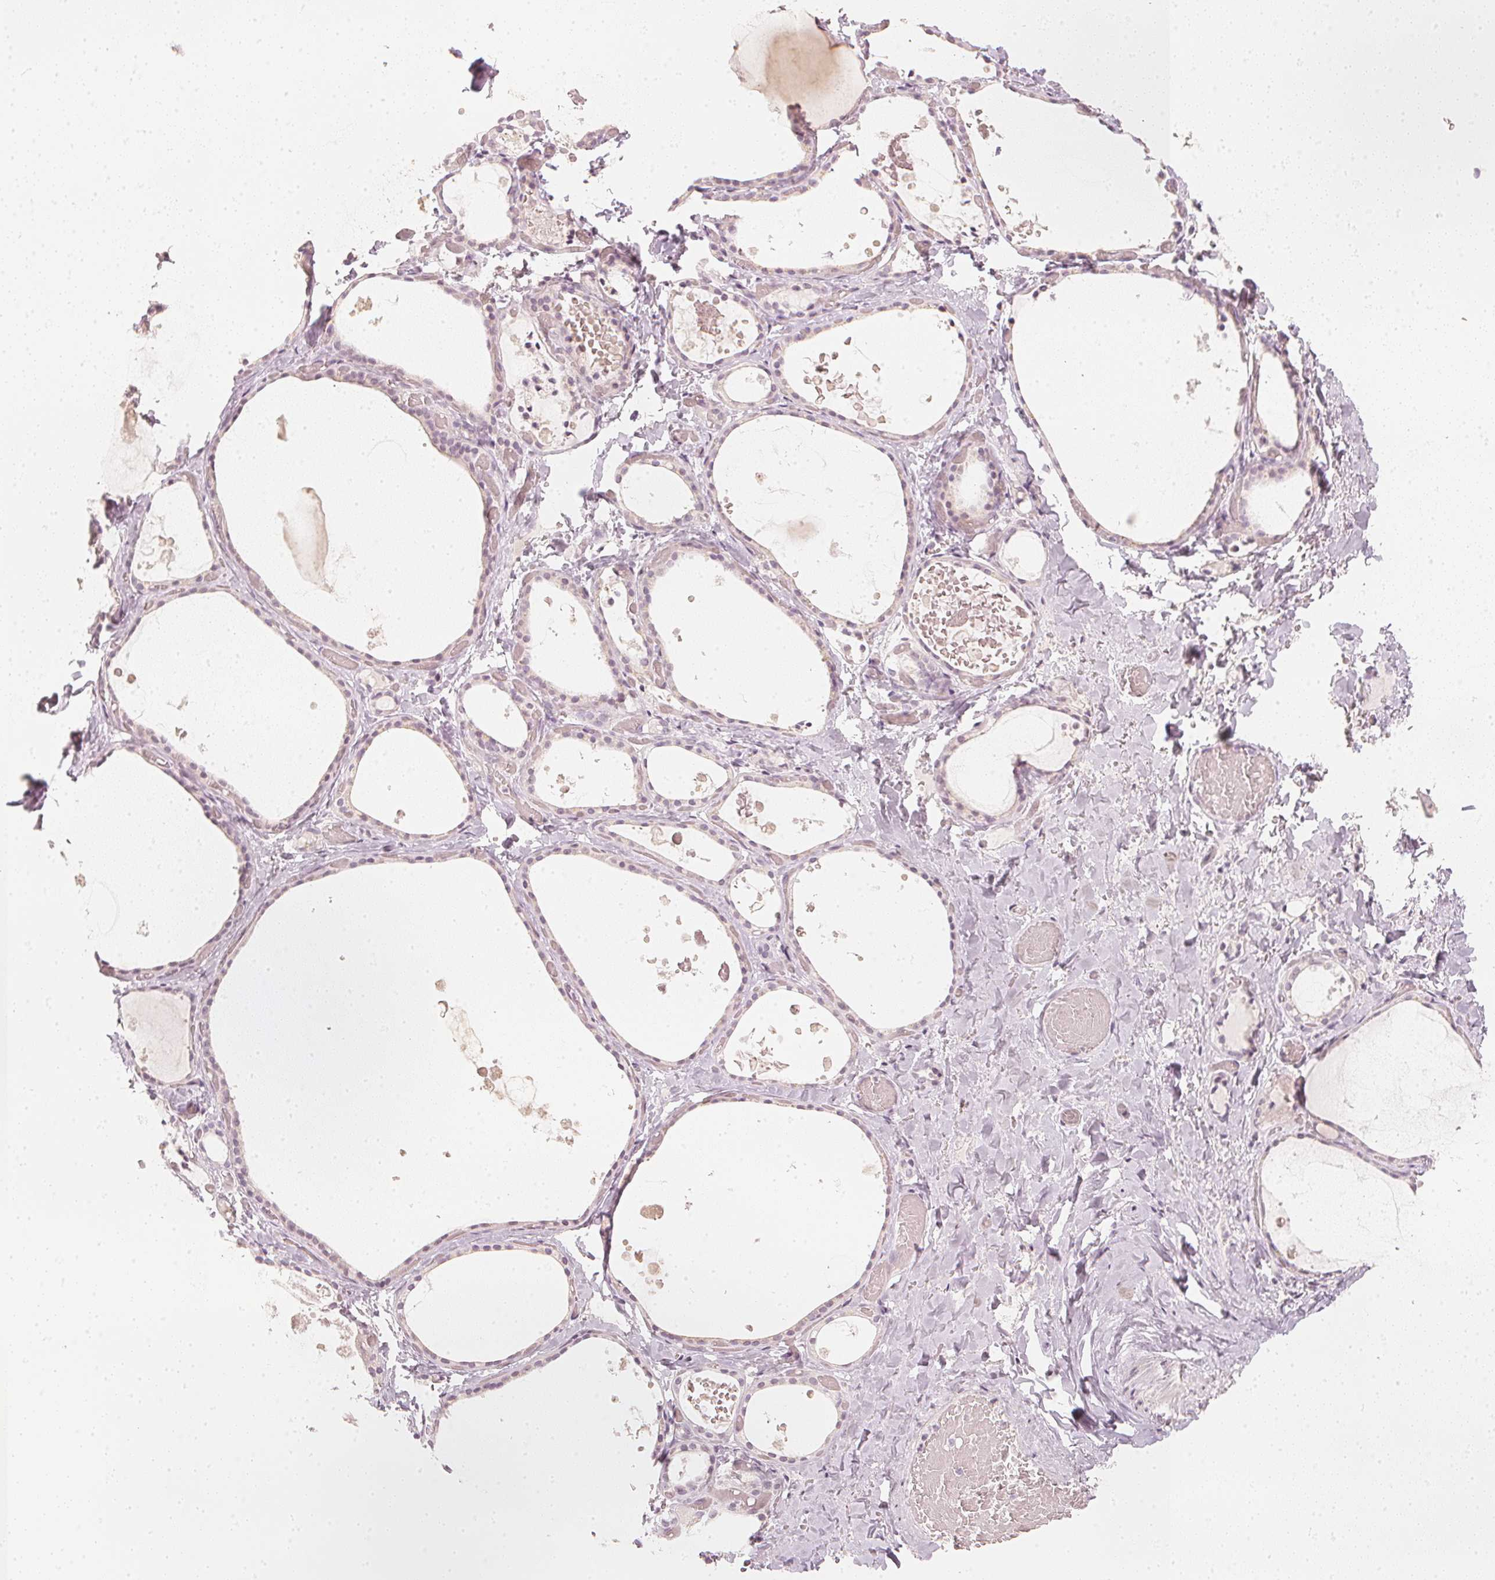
{"staining": {"intensity": "weak", "quantity": "25%-75%", "location": "nuclear"}, "tissue": "thyroid gland", "cell_type": "Glandular cells", "image_type": "normal", "snomed": [{"axis": "morphology", "description": "Normal tissue, NOS"}, {"axis": "topography", "description": "Thyroid gland"}], "caption": "Immunohistochemical staining of benign thyroid gland demonstrates weak nuclear protein expression in approximately 25%-75% of glandular cells. (Stains: DAB (3,3'-diaminobenzidine) in brown, nuclei in blue, Microscopy: brightfield microscopy at high magnification).", "gene": "CALB1", "patient": {"sex": "female", "age": 56}}